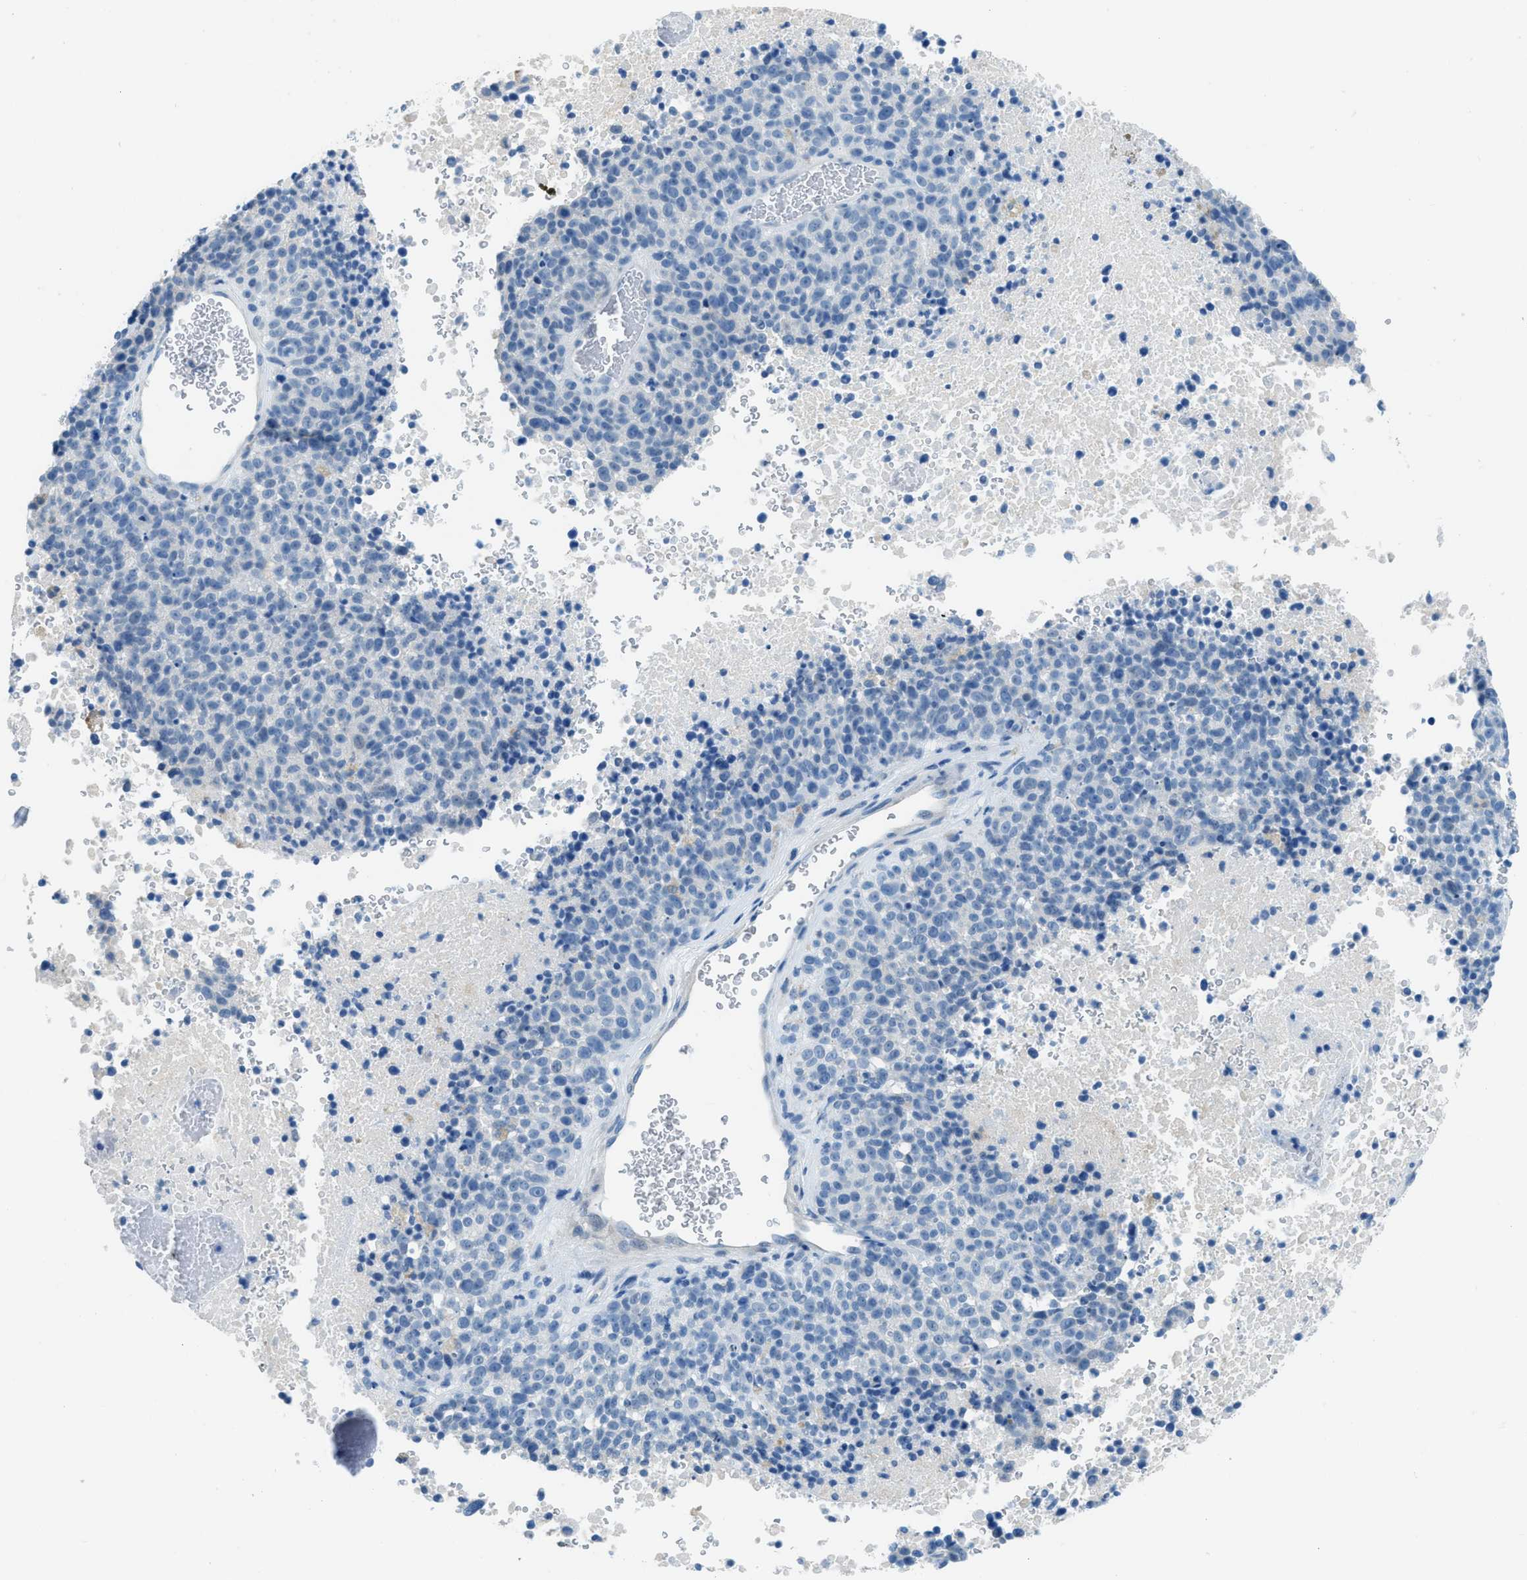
{"staining": {"intensity": "negative", "quantity": "none", "location": "none"}, "tissue": "melanoma", "cell_type": "Tumor cells", "image_type": "cancer", "snomed": [{"axis": "morphology", "description": "Malignant melanoma, Metastatic site"}, {"axis": "topography", "description": "Cerebral cortex"}], "caption": "An image of human melanoma is negative for staining in tumor cells. Brightfield microscopy of immunohistochemistry stained with DAB (3,3'-diaminobenzidine) (brown) and hematoxylin (blue), captured at high magnification.", "gene": "ACAN", "patient": {"sex": "female", "age": 52}}